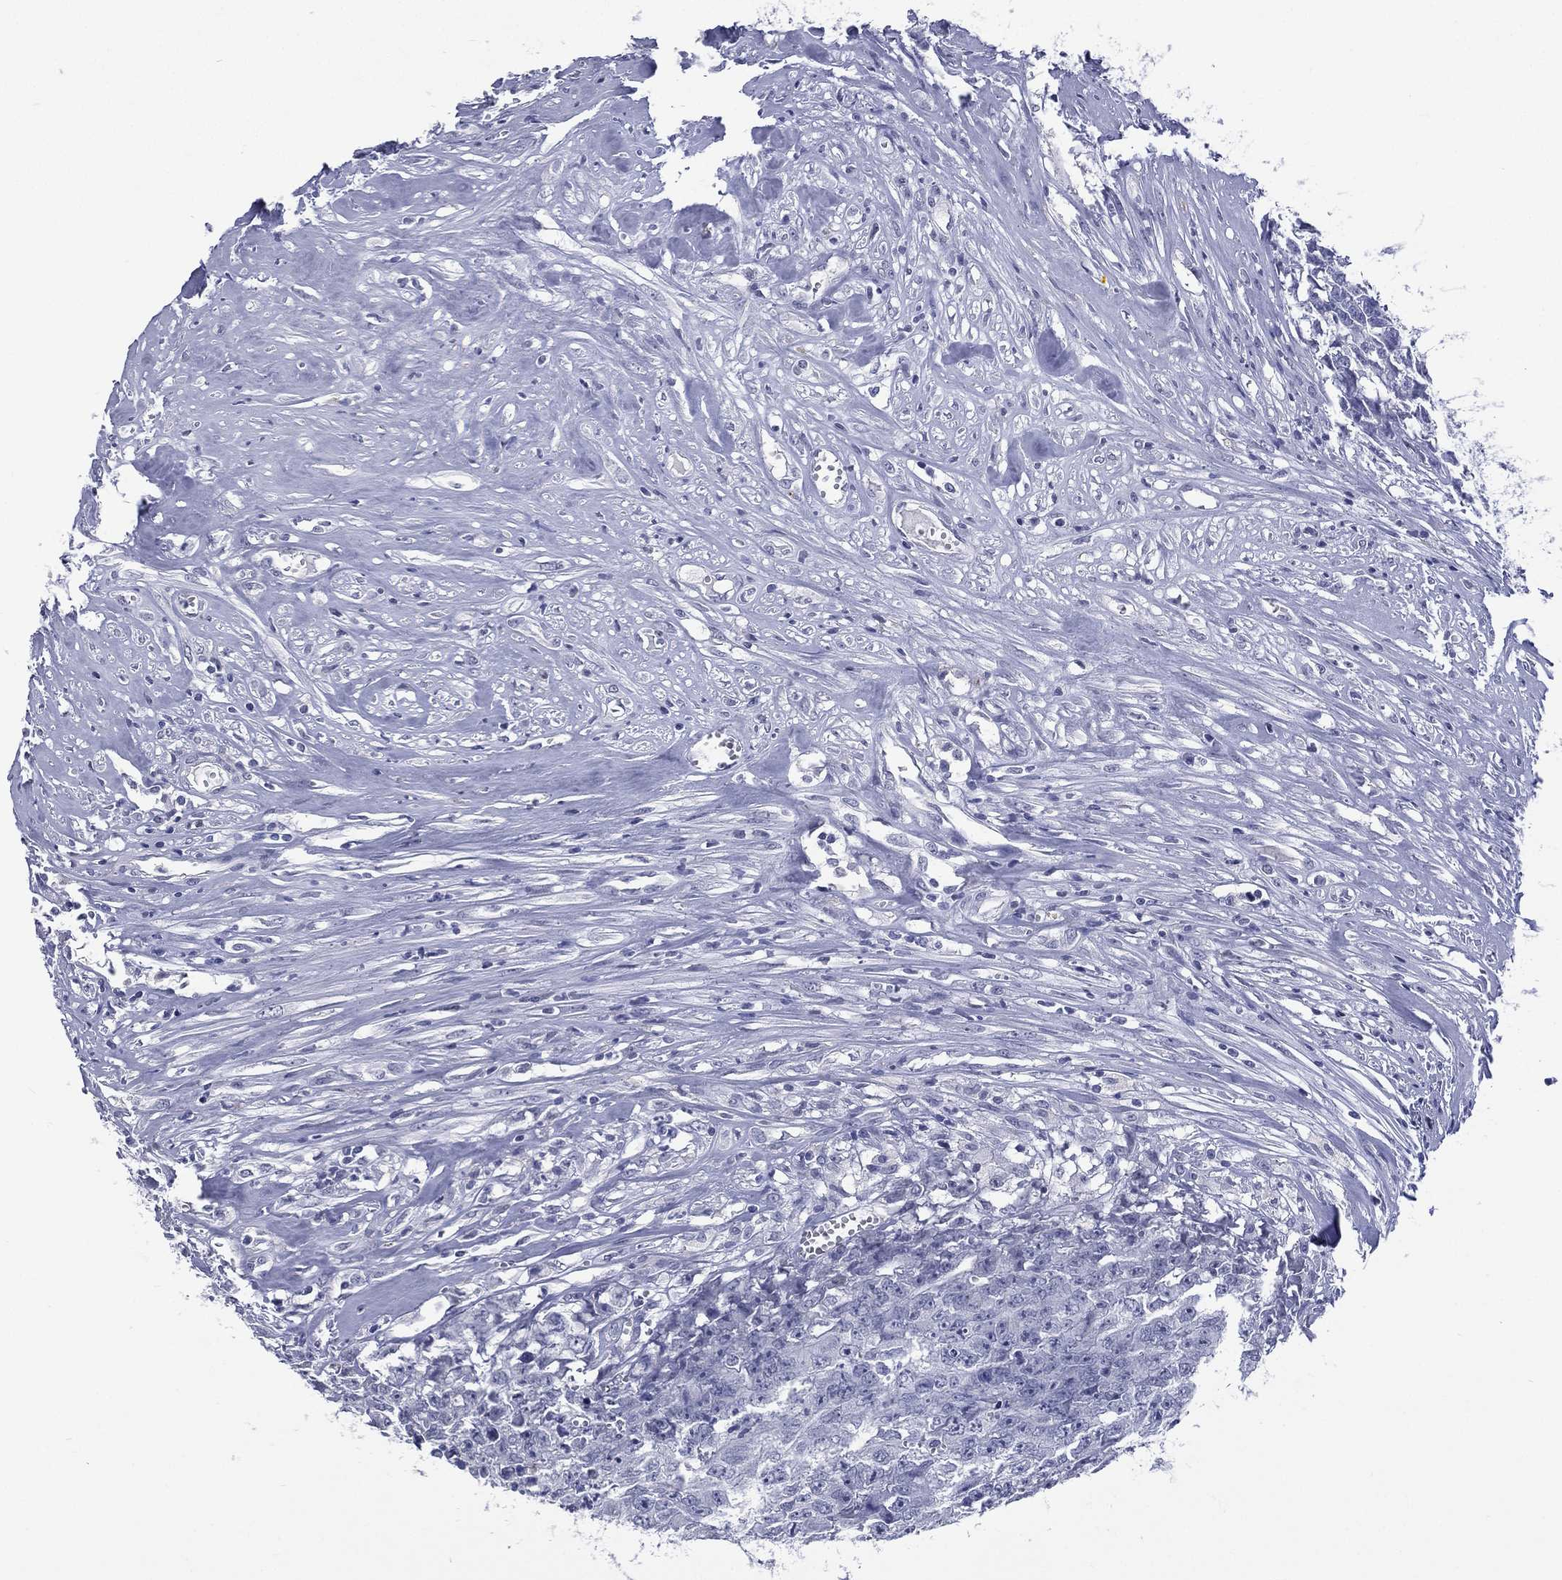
{"staining": {"intensity": "negative", "quantity": "none", "location": "none"}, "tissue": "testis cancer", "cell_type": "Tumor cells", "image_type": "cancer", "snomed": [{"axis": "morphology", "description": "Carcinoma, Embryonal, NOS"}, {"axis": "morphology", "description": "Teratoma, malignant, NOS"}, {"axis": "topography", "description": "Testis"}], "caption": "Teratoma (malignant) (testis) was stained to show a protein in brown. There is no significant expression in tumor cells.", "gene": "SSX1", "patient": {"sex": "male", "age": 24}}